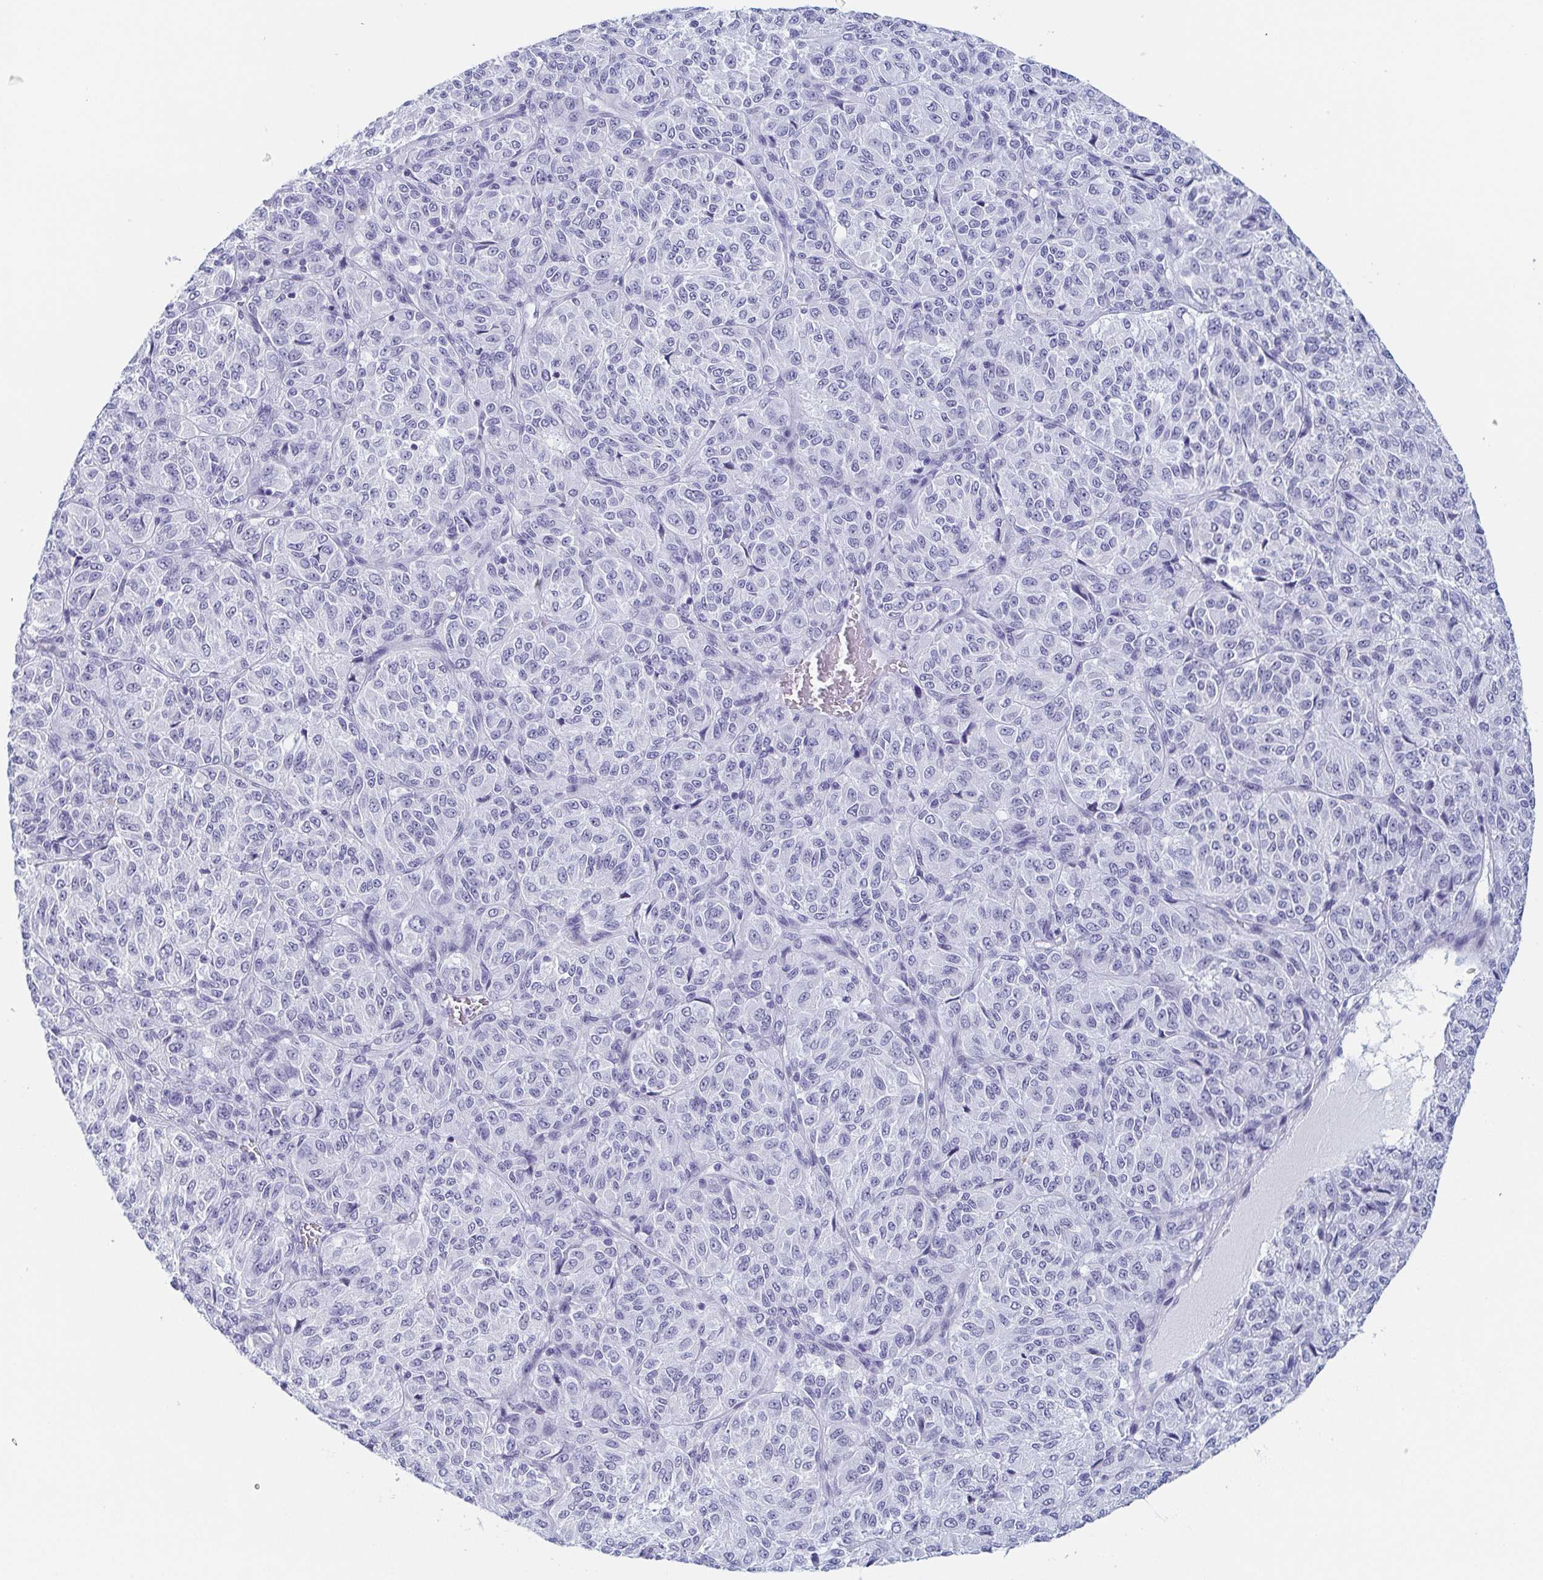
{"staining": {"intensity": "negative", "quantity": "none", "location": "none"}, "tissue": "melanoma", "cell_type": "Tumor cells", "image_type": "cancer", "snomed": [{"axis": "morphology", "description": "Malignant melanoma, Metastatic site"}, {"axis": "topography", "description": "Brain"}], "caption": "A photomicrograph of human malignant melanoma (metastatic site) is negative for staining in tumor cells.", "gene": "REG4", "patient": {"sex": "female", "age": 56}}